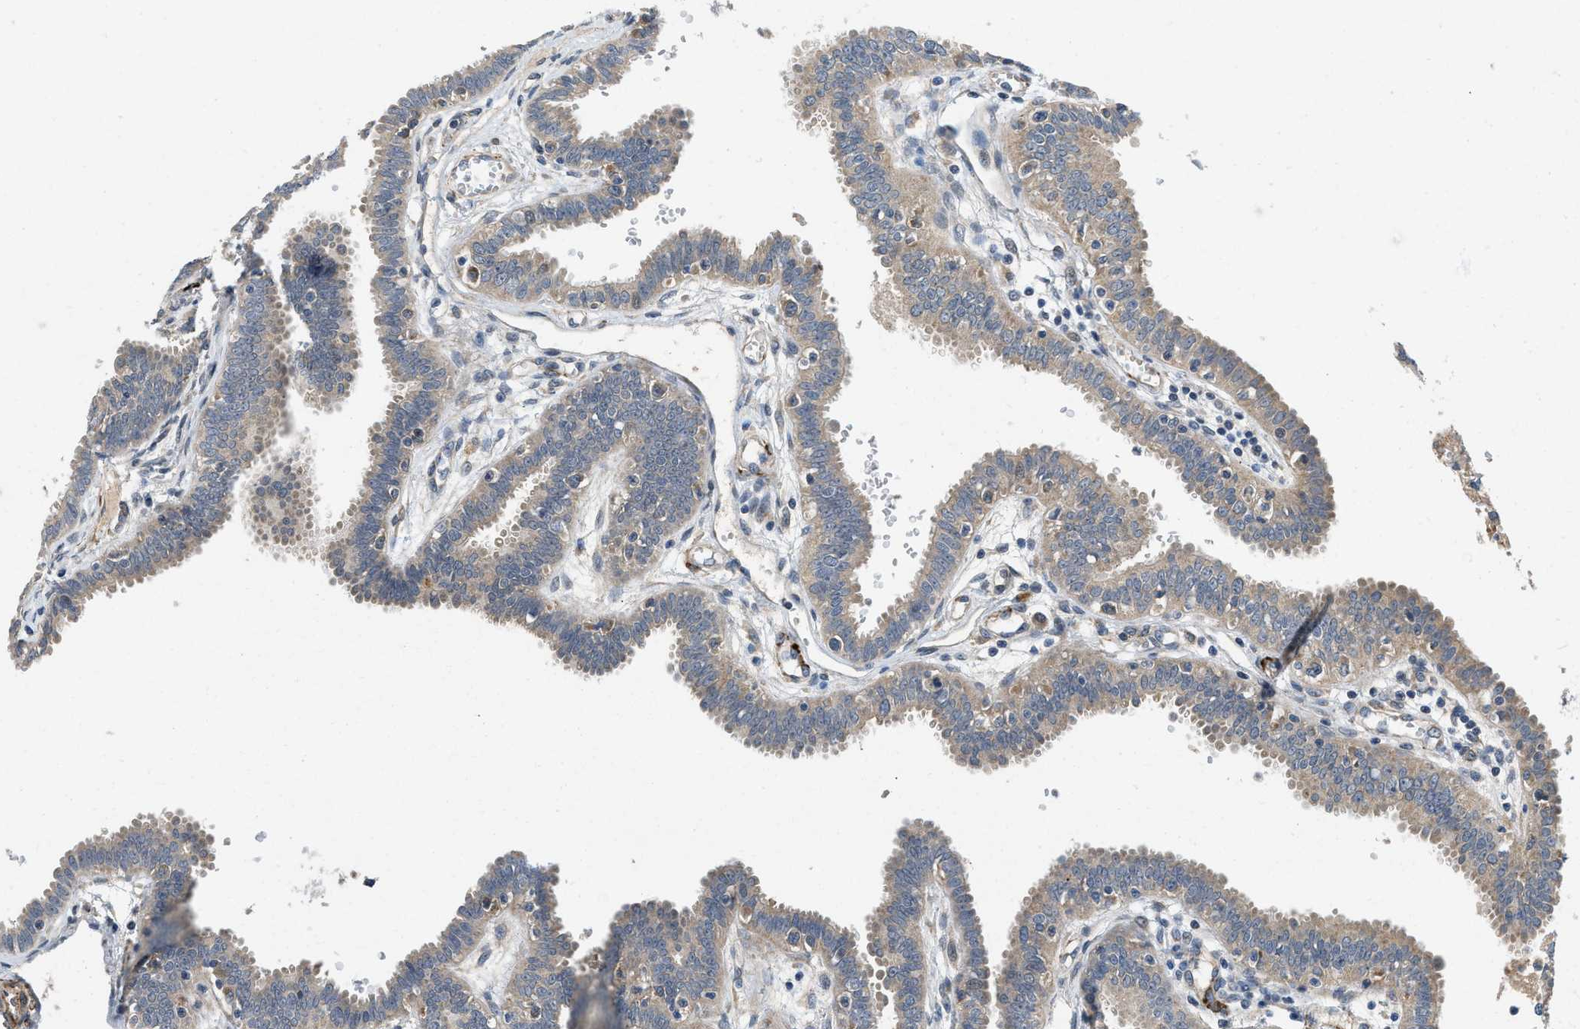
{"staining": {"intensity": "moderate", "quantity": ">75%", "location": "cytoplasmic/membranous"}, "tissue": "fallopian tube", "cell_type": "Glandular cells", "image_type": "normal", "snomed": [{"axis": "morphology", "description": "Normal tissue, NOS"}, {"axis": "topography", "description": "Fallopian tube"}], "caption": "Glandular cells demonstrate medium levels of moderate cytoplasmic/membranous staining in about >75% of cells in benign human fallopian tube.", "gene": "ZNF599", "patient": {"sex": "female", "age": 32}}